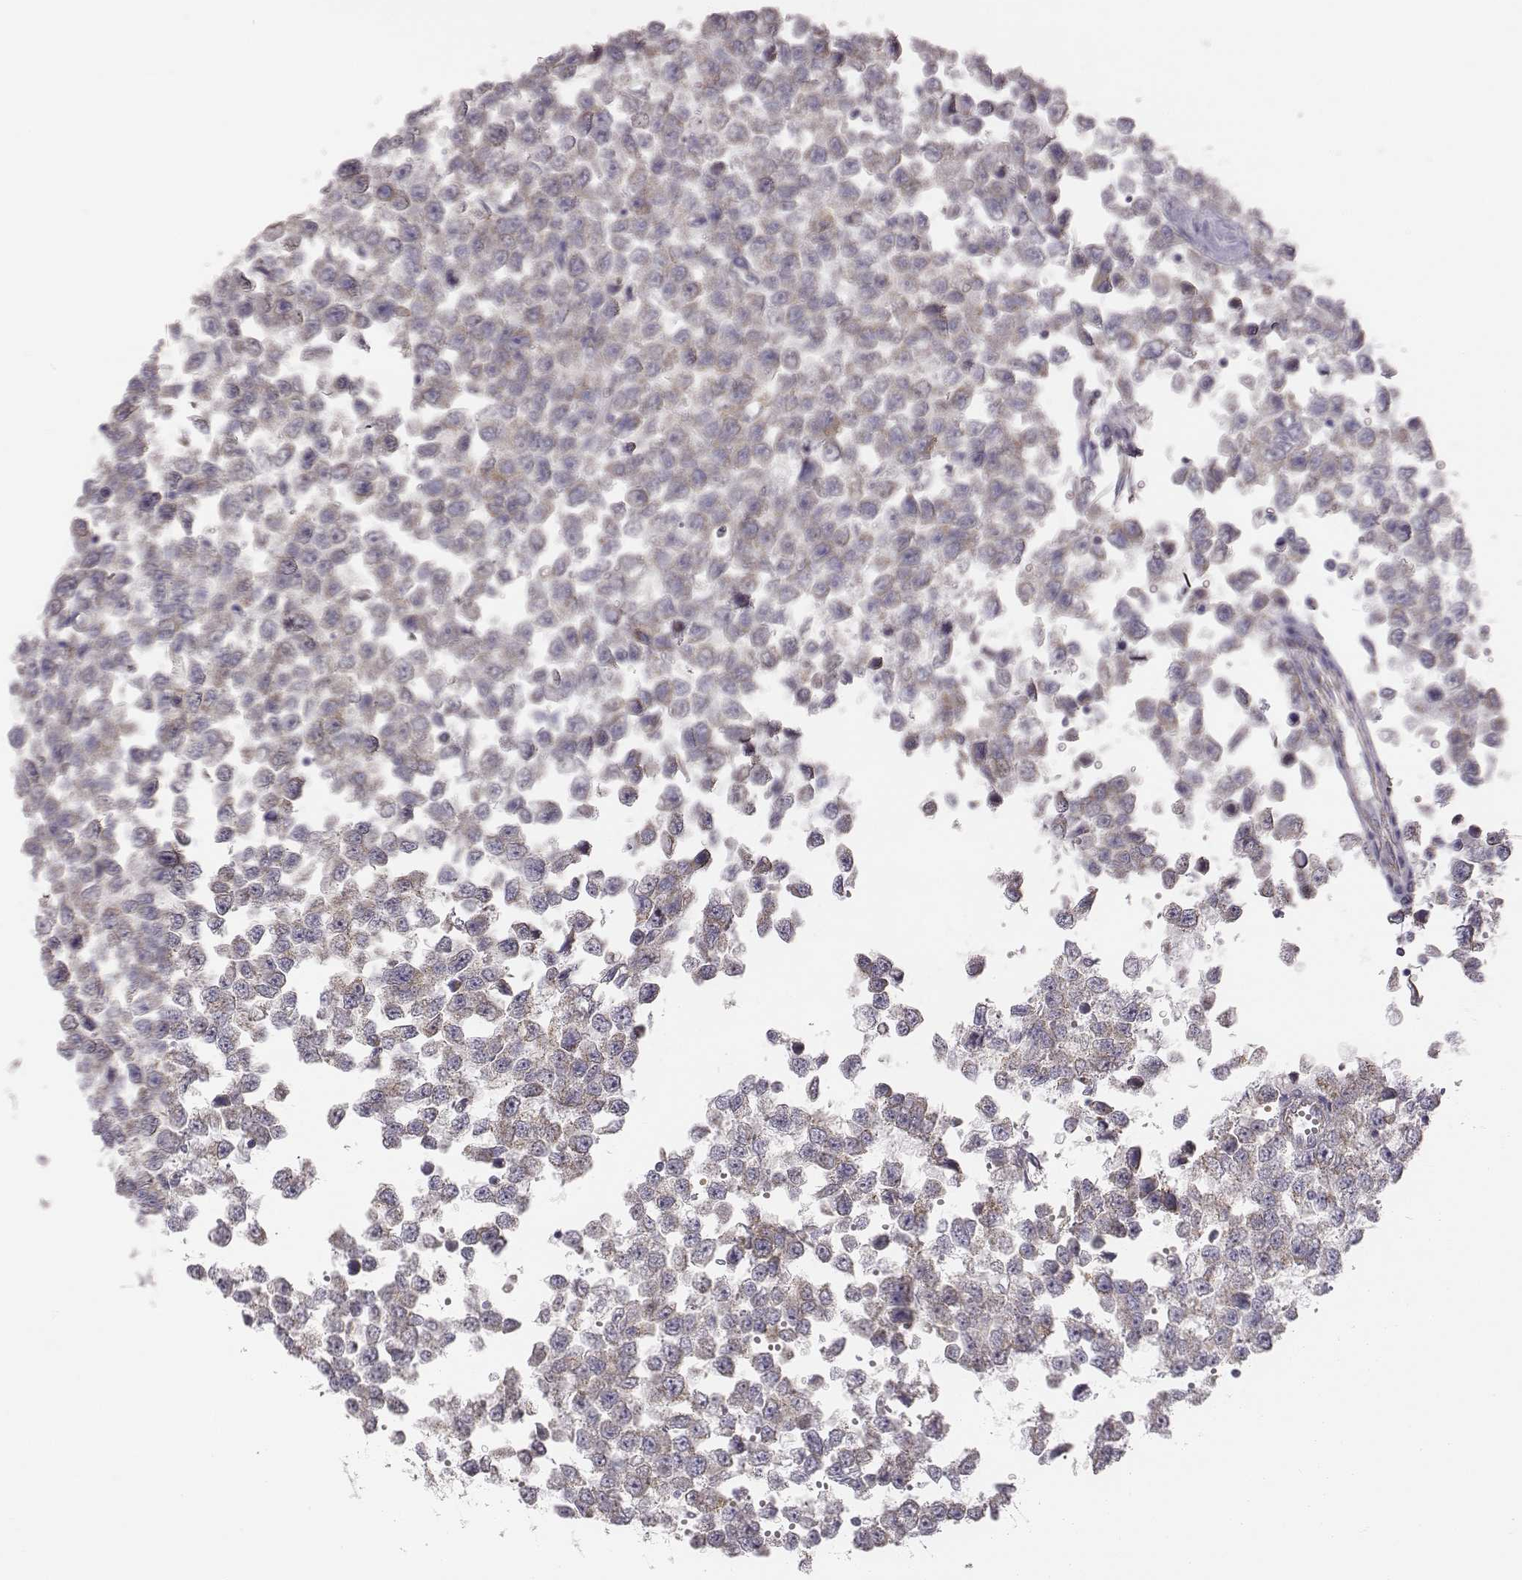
{"staining": {"intensity": "weak", "quantity": ">75%", "location": "cytoplasmic/membranous"}, "tissue": "testis cancer", "cell_type": "Tumor cells", "image_type": "cancer", "snomed": [{"axis": "morphology", "description": "Normal tissue, NOS"}, {"axis": "morphology", "description": "Seminoma, NOS"}, {"axis": "topography", "description": "Testis"}, {"axis": "topography", "description": "Epididymis"}], "caption": "The photomicrograph exhibits immunohistochemical staining of seminoma (testis). There is weak cytoplasmic/membranous staining is identified in about >75% of tumor cells. (DAB = brown stain, brightfield microscopy at high magnification).", "gene": "ABCD3", "patient": {"sex": "male", "age": 34}}